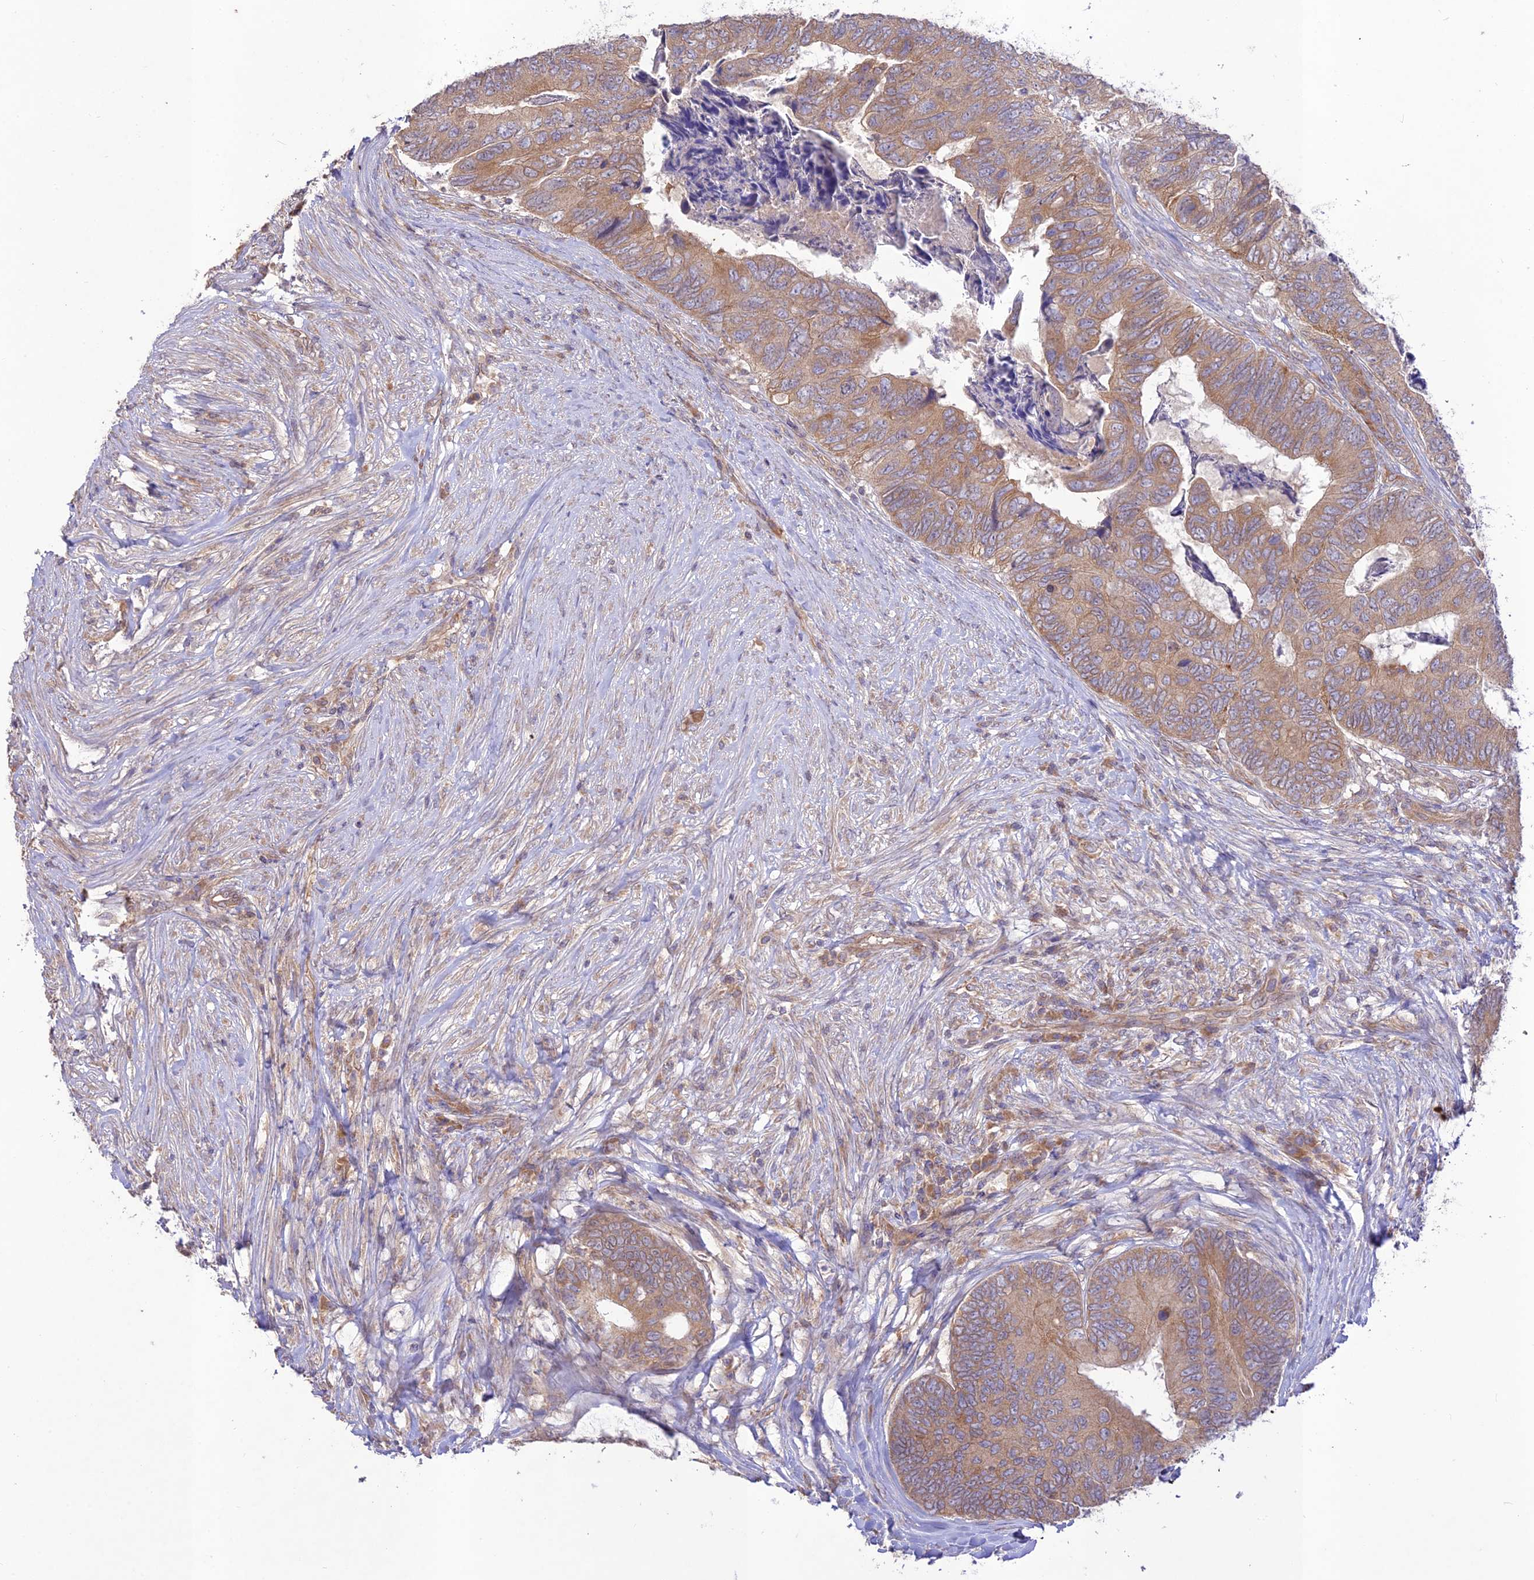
{"staining": {"intensity": "moderate", "quantity": ">75%", "location": "cytoplasmic/membranous"}, "tissue": "colorectal cancer", "cell_type": "Tumor cells", "image_type": "cancer", "snomed": [{"axis": "morphology", "description": "Adenocarcinoma, NOS"}, {"axis": "topography", "description": "Colon"}], "caption": "High-magnification brightfield microscopy of colorectal cancer (adenocarcinoma) stained with DAB (brown) and counterstained with hematoxylin (blue). tumor cells exhibit moderate cytoplasmic/membranous positivity is seen in about>75% of cells.", "gene": "TMEM259", "patient": {"sex": "female", "age": 67}}